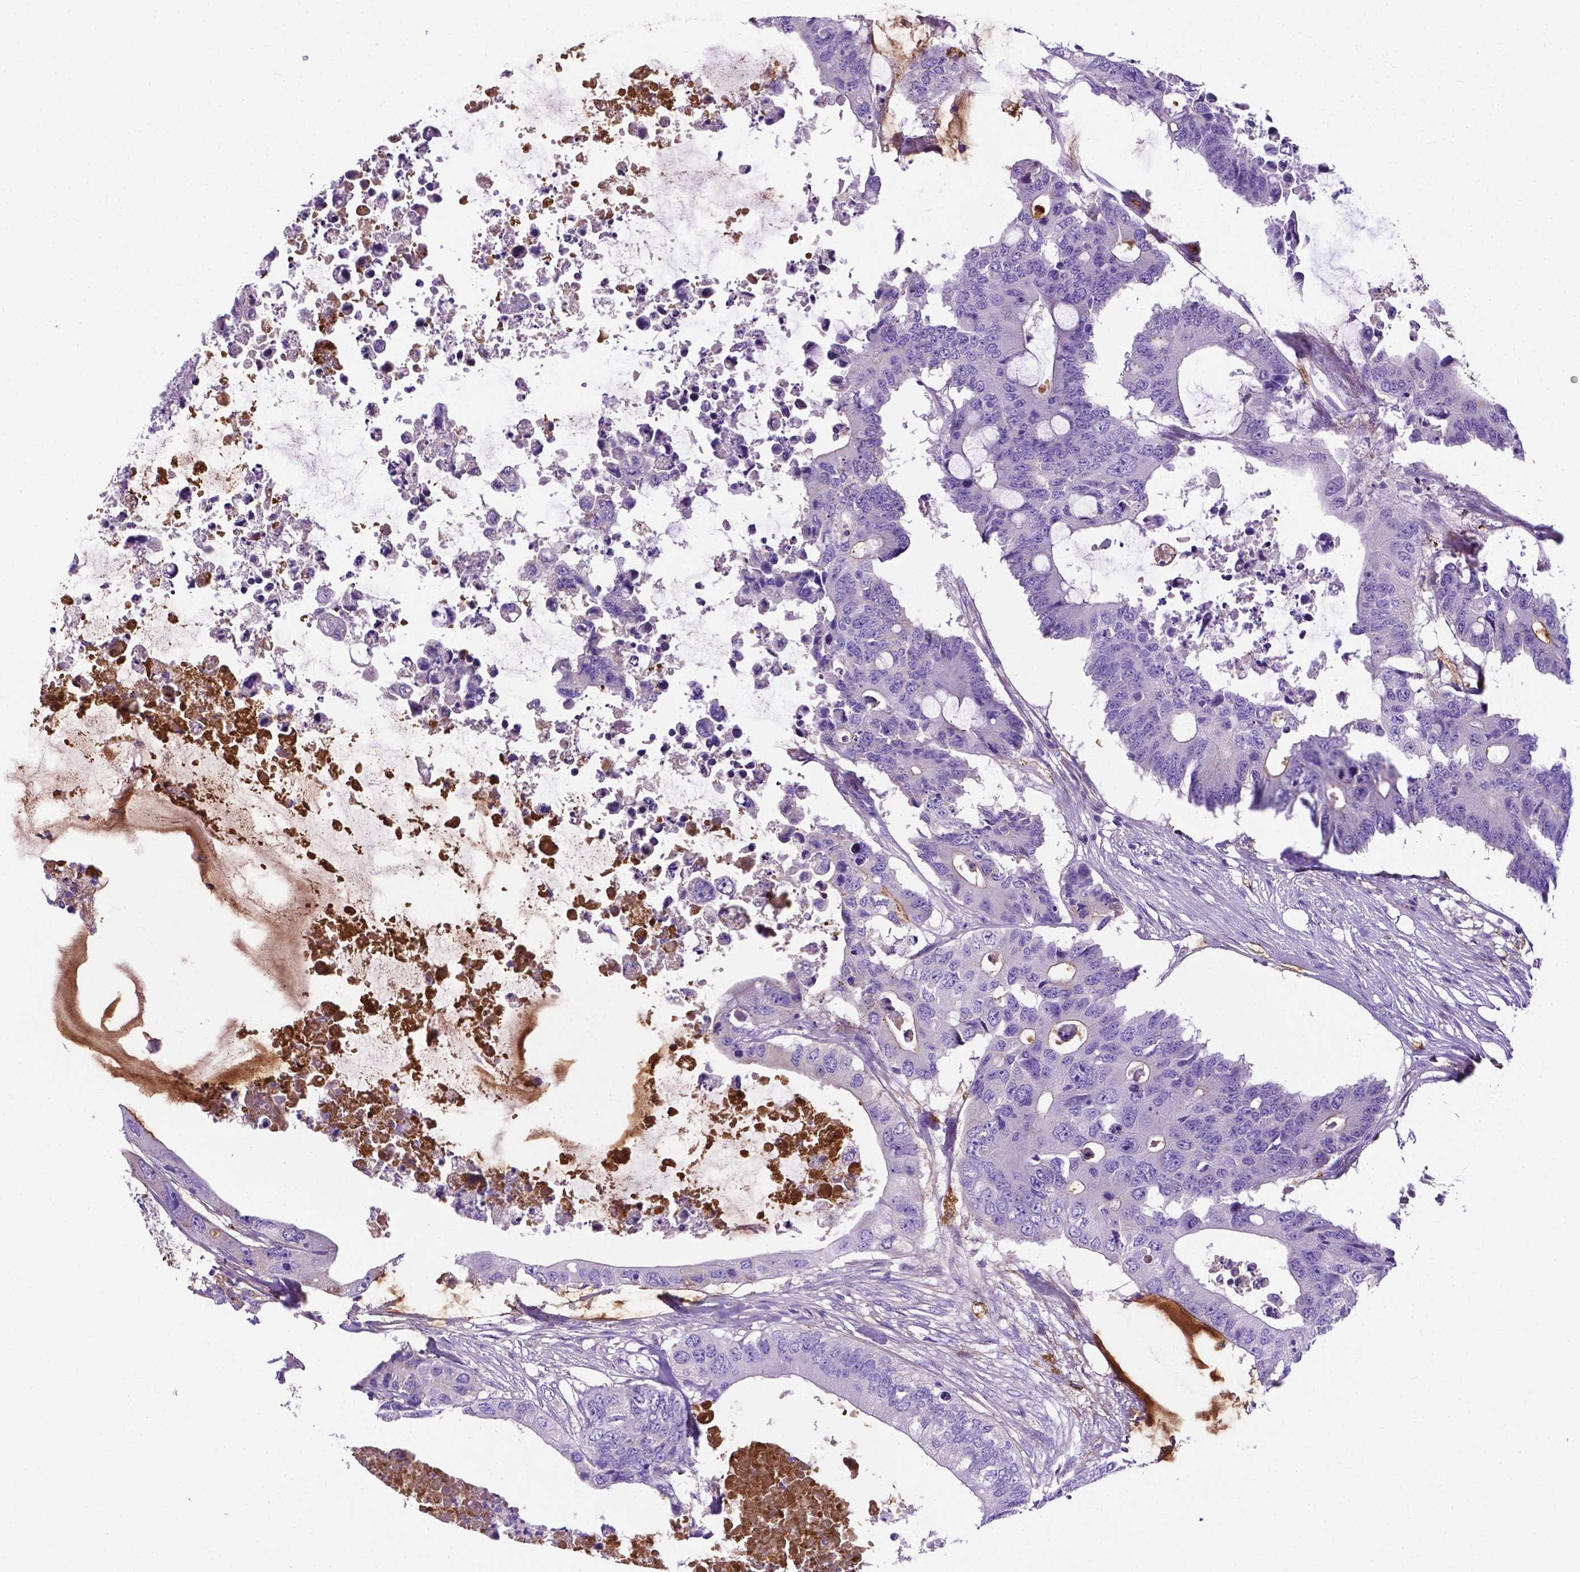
{"staining": {"intensity": "negative", "quantity": "none", "location": "none"}, "tissue": "colorectal cancer", "cell_type": "Tumor cells", "image_type": "cancer", "snomed": [{"axis": "morphology", "description": "Adenocarcinoma, NOS"}, {"axis": "topography", "description": "Colon"}], "caption": "This micrograph is of colorectal cancer (adenocarcinoma) stained with immunohistochemistry to label a protein in brown with the nuclei are counter-stained blue. There is no staining in tumor cells.", "gene": "APOE", "patient": {"sex": "male", "age": 71}}